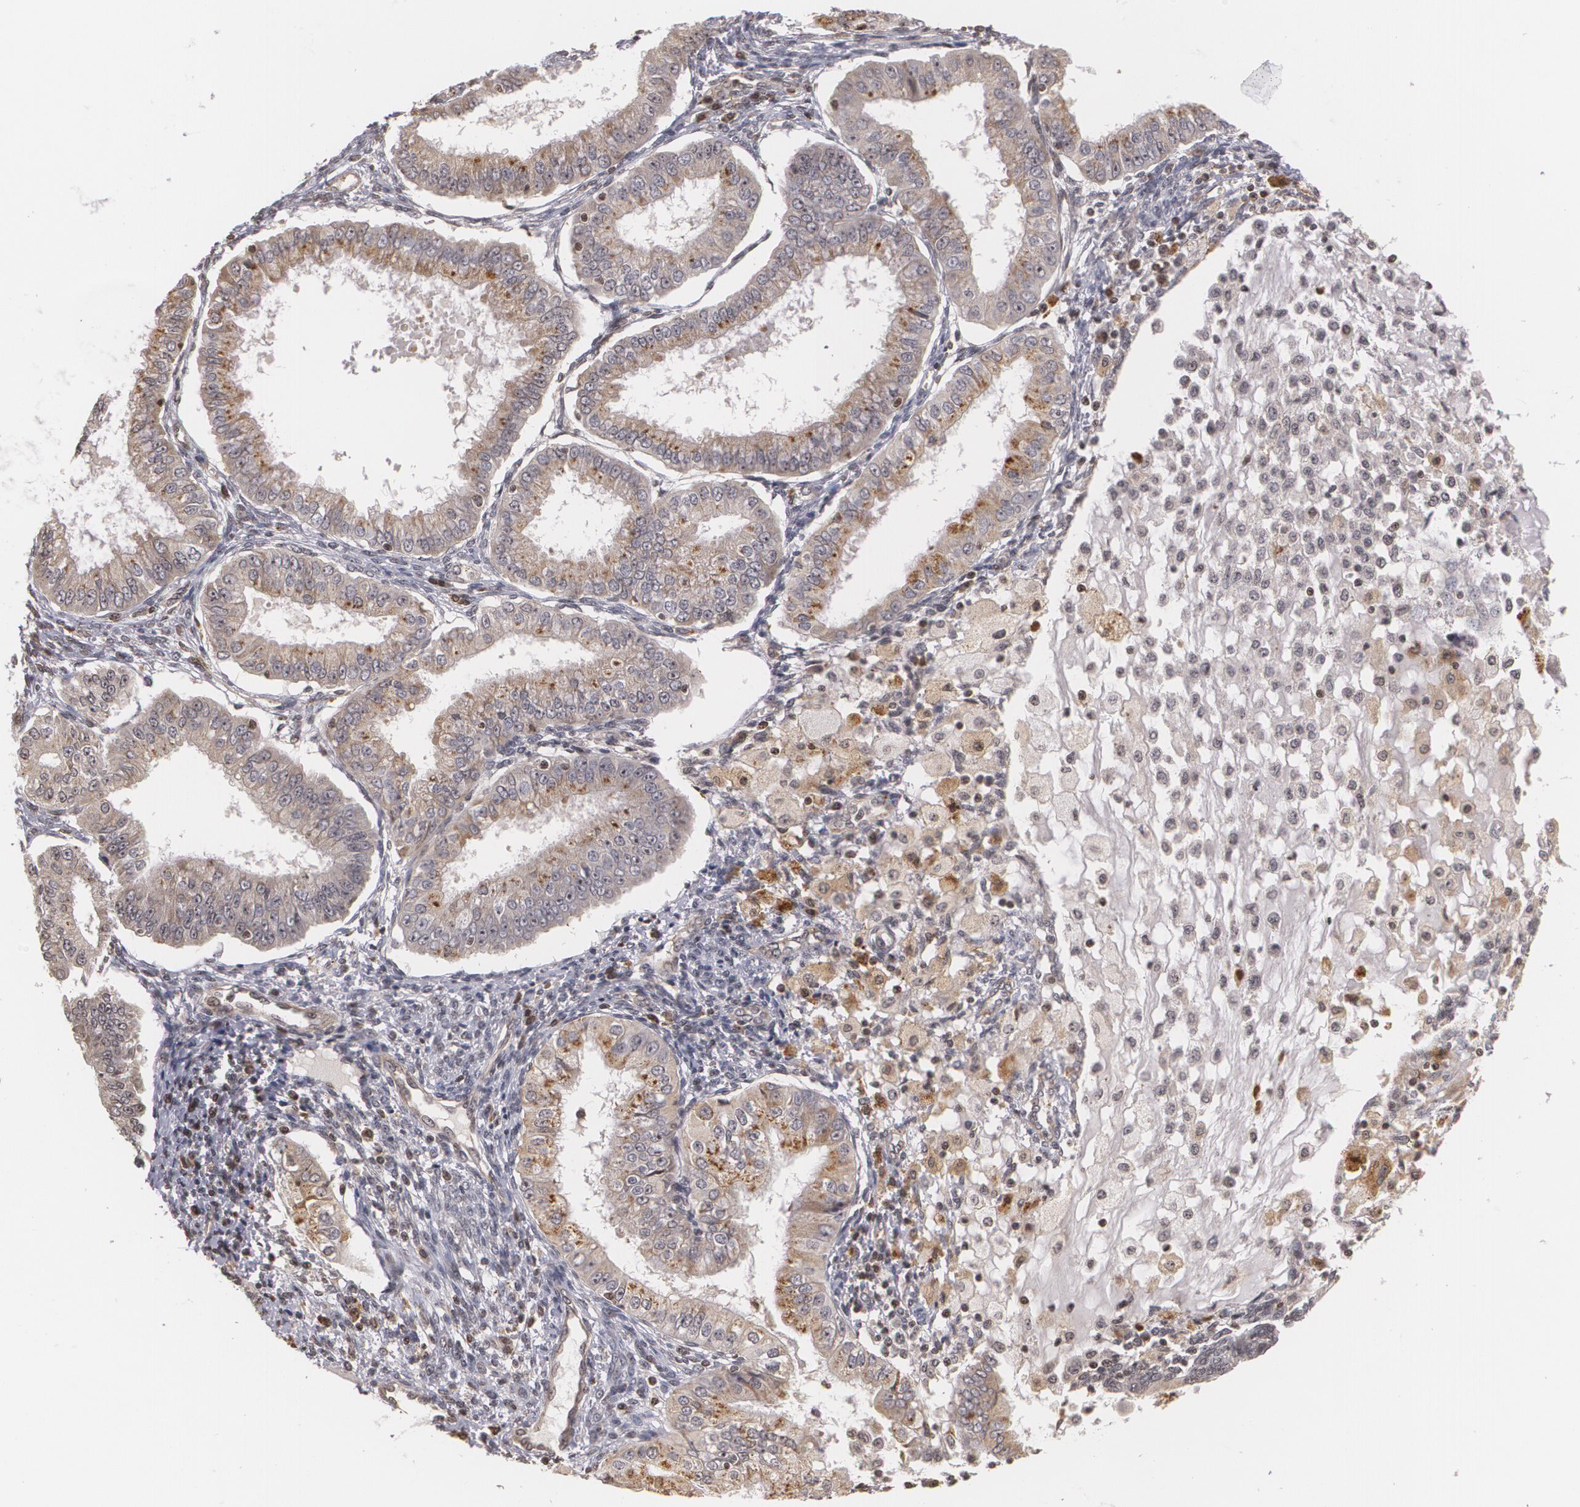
{"staining": {"intensity": "moderate", "quantity": "25%-75%", "location": "cytoplasmic/membranous"}, "tissue": "endometrial cancer", "cell_type": "Tumor cells", "image_type": "cancer", "snomed": [{"axis": "morphology", "description": "Adenocarcinoma, NOS"}, {"axis": "topography", "description": "Endometrium"}], "caption": "Protein staining exhibits moderate cytoplasmic/membranous positivity in approximately 25%-75% of tumor cells in adenocarcinoma (endometrial).", "gene": "VAV3", "patient": {"sex": "female", "age": 76}}